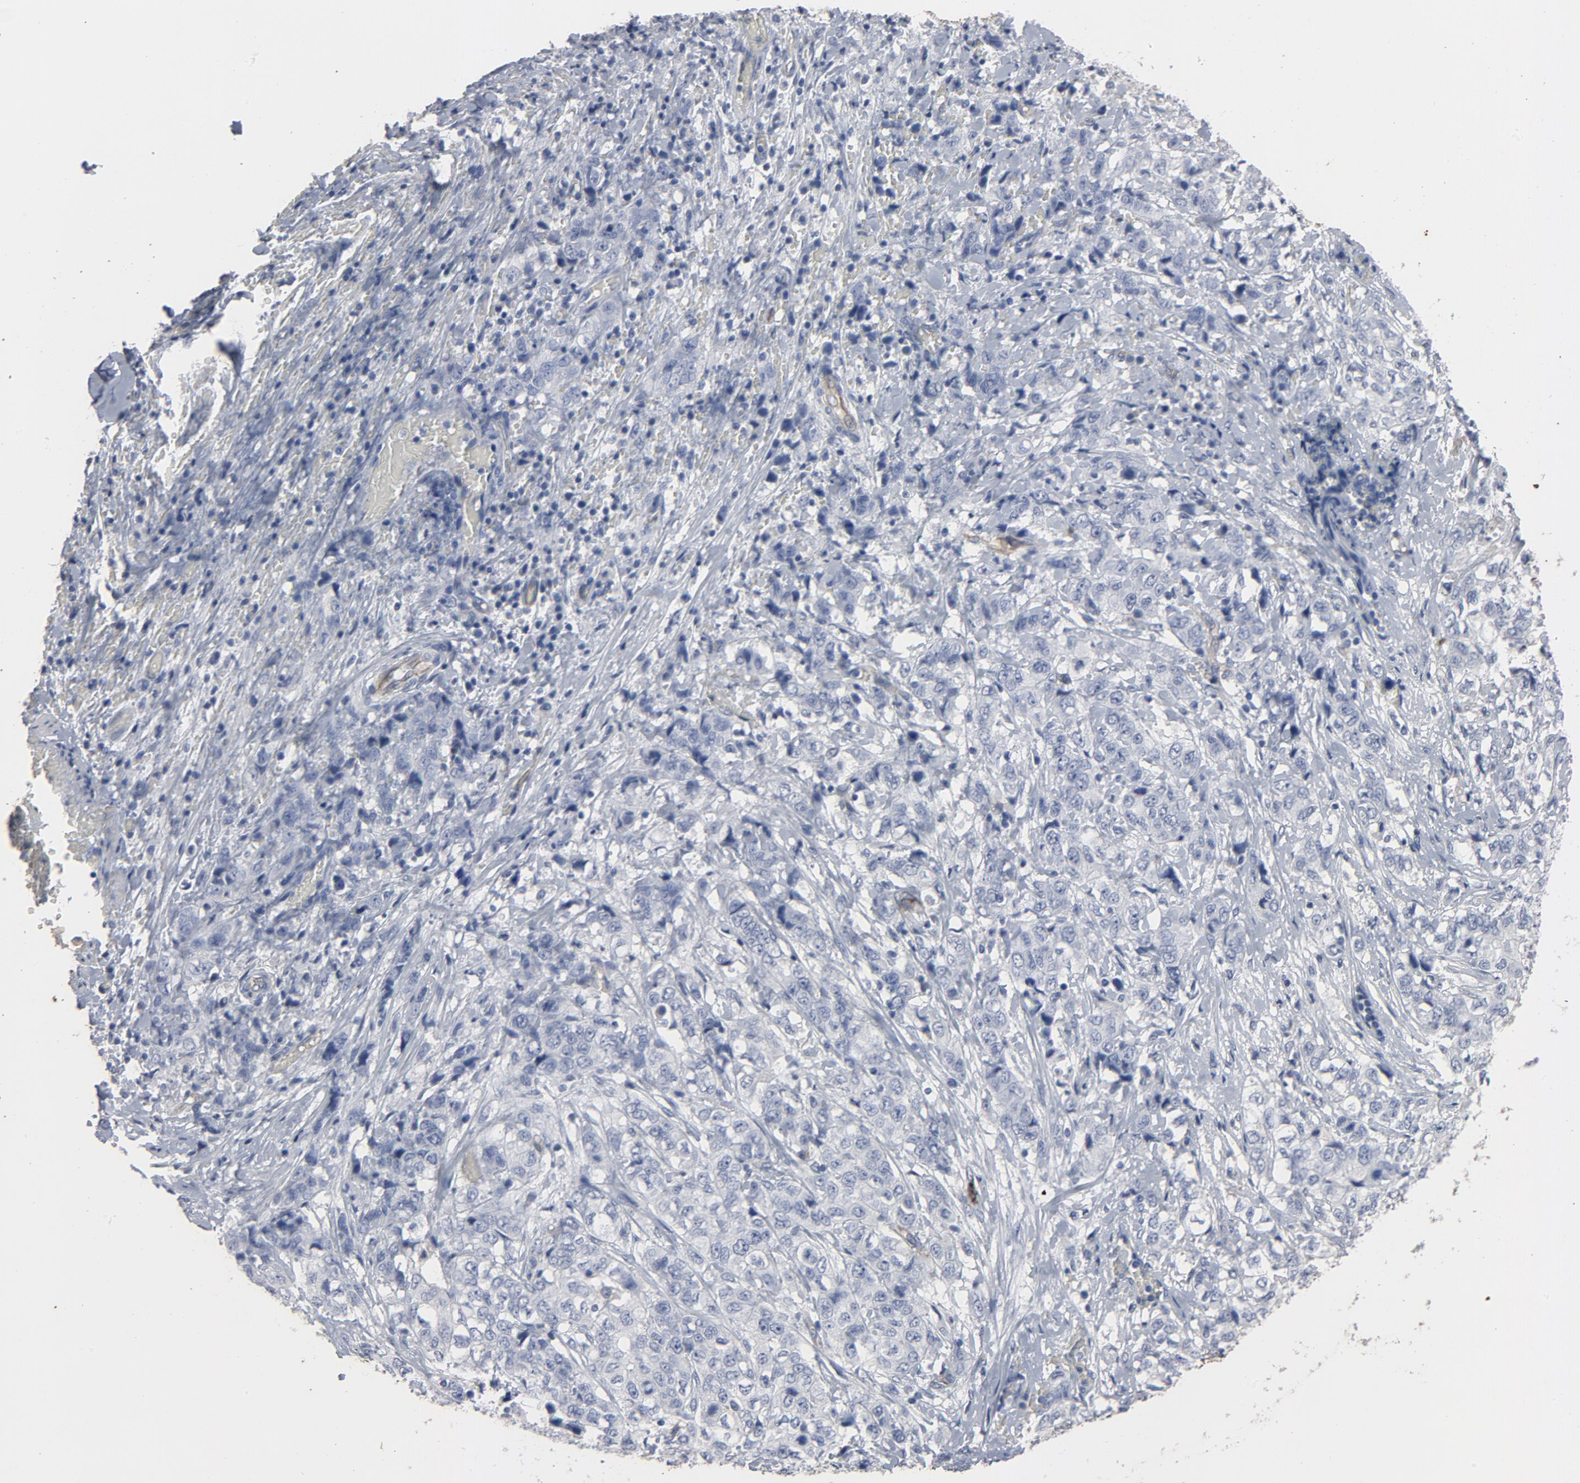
{"staining": {"intensity": "negative", "quantity": "none", "location": "none"}, "tissue": "stomach cancer", "cell_type": "Tumor cells", "image_type": "cancer", "snomed": [{"axis": "morphology", "description": "Adenocarcinoma, NOS"}, {"axis": "topography", "description": "Stomach"}], "caption": "High power microscopy histopathology image of an IHC micrograph of stomach cancer (adenocarcinoma), revealing no significant staining in tumor cells. (Brightfield microscopy of DAB (3,3'-diaminobenzidine) IHC at high magnification).", "gene": "KDR", "patient": {"sex": "male", "age": 48}}